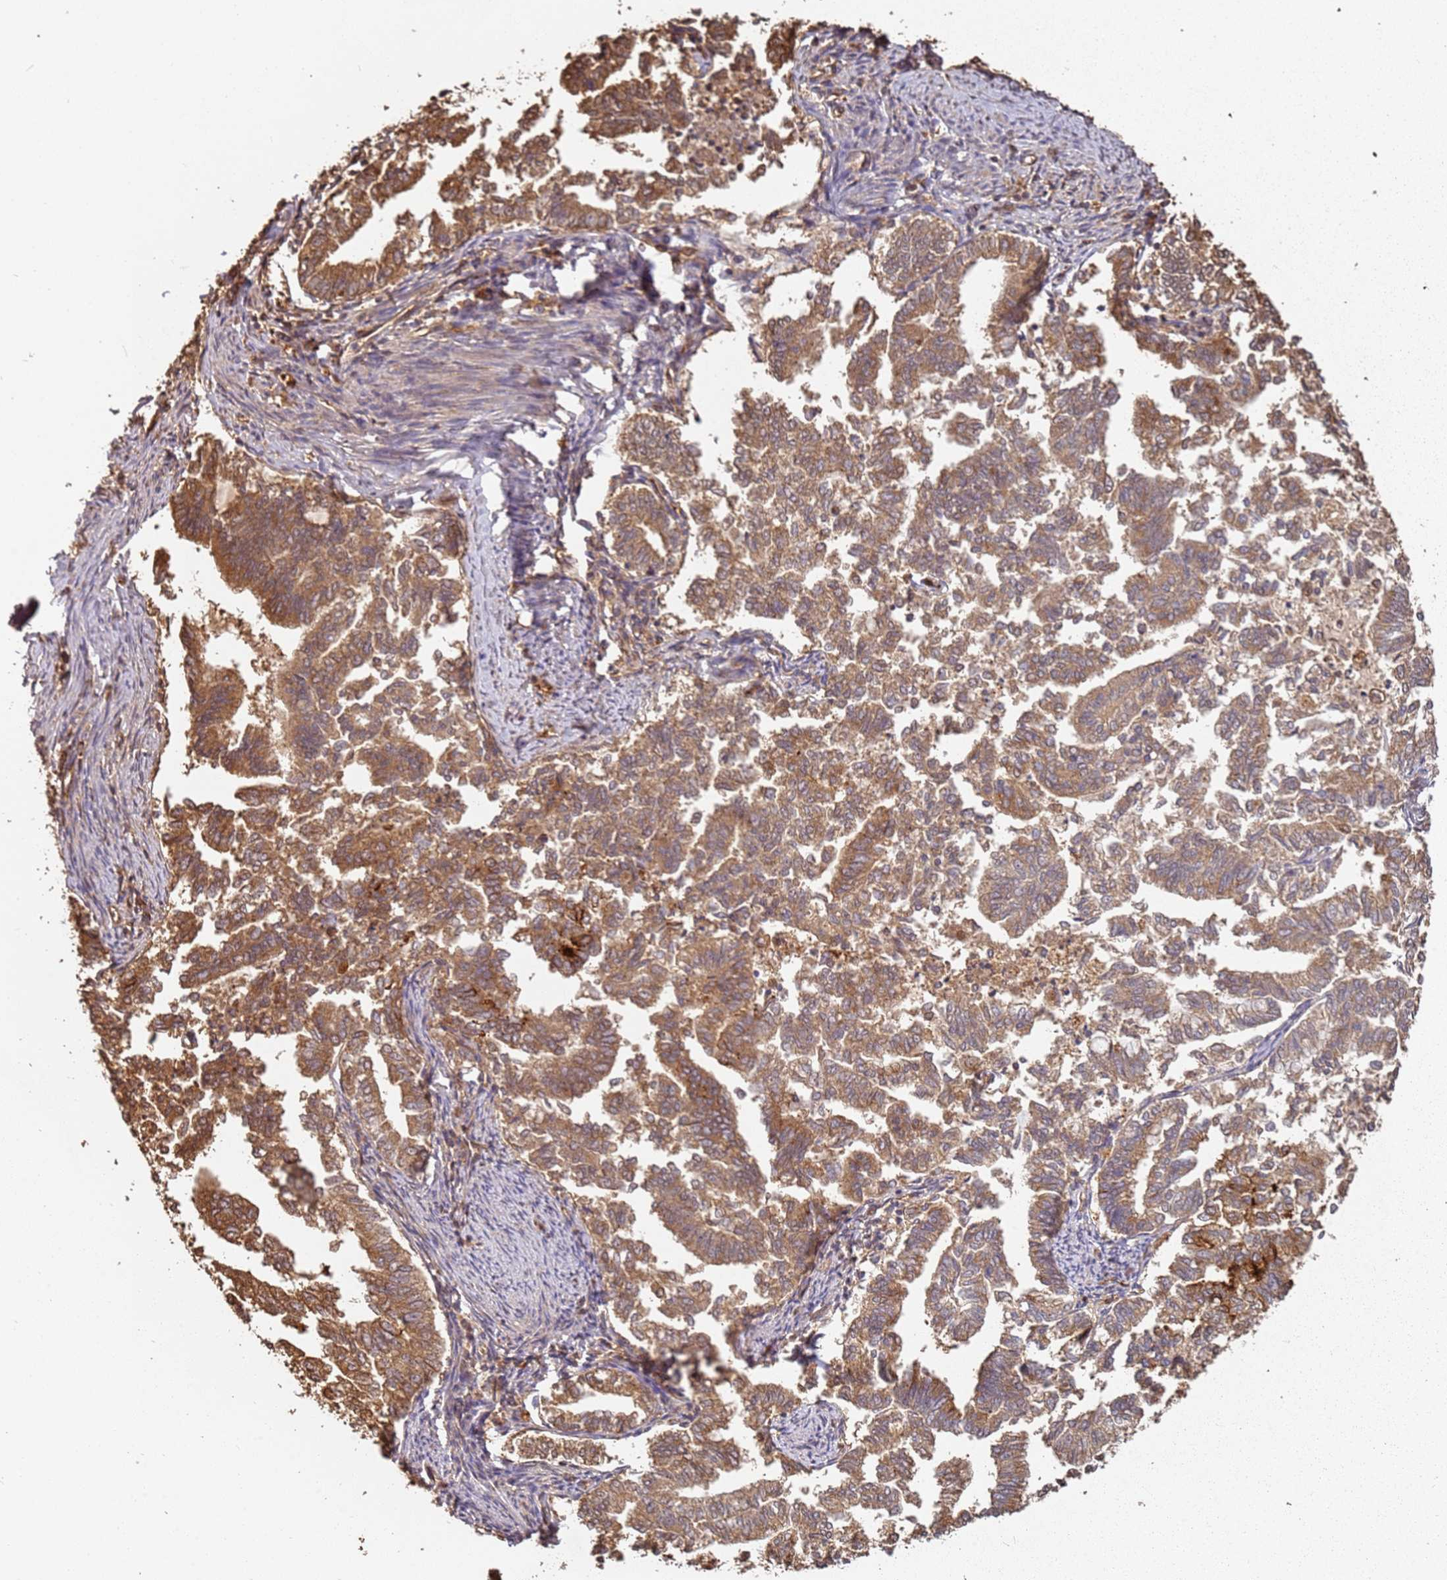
{"staining": {"intensity": "moderate", "quantity": ">75%", "location": "cytoplasmic/membranous"}, "tissue": "endometrial cancer", "cell_type": "Tumor cells", "image_type": "cancer", "snomed": [{"axis": "morphology", "description": "Adenocarcinoma, NOS"}, {"axis": "topography", "description": "Endometrium"}], "caption": "Immunohistochemistry (IHC) (DAB) staining of human endometrial adenocarcinoma reveals moderate cytoplasmic/membranous protein expression in approximately >75% of tumor cells.", "gene": "SCGB2B2", "patient": {"sex": "female", "age": 79}}